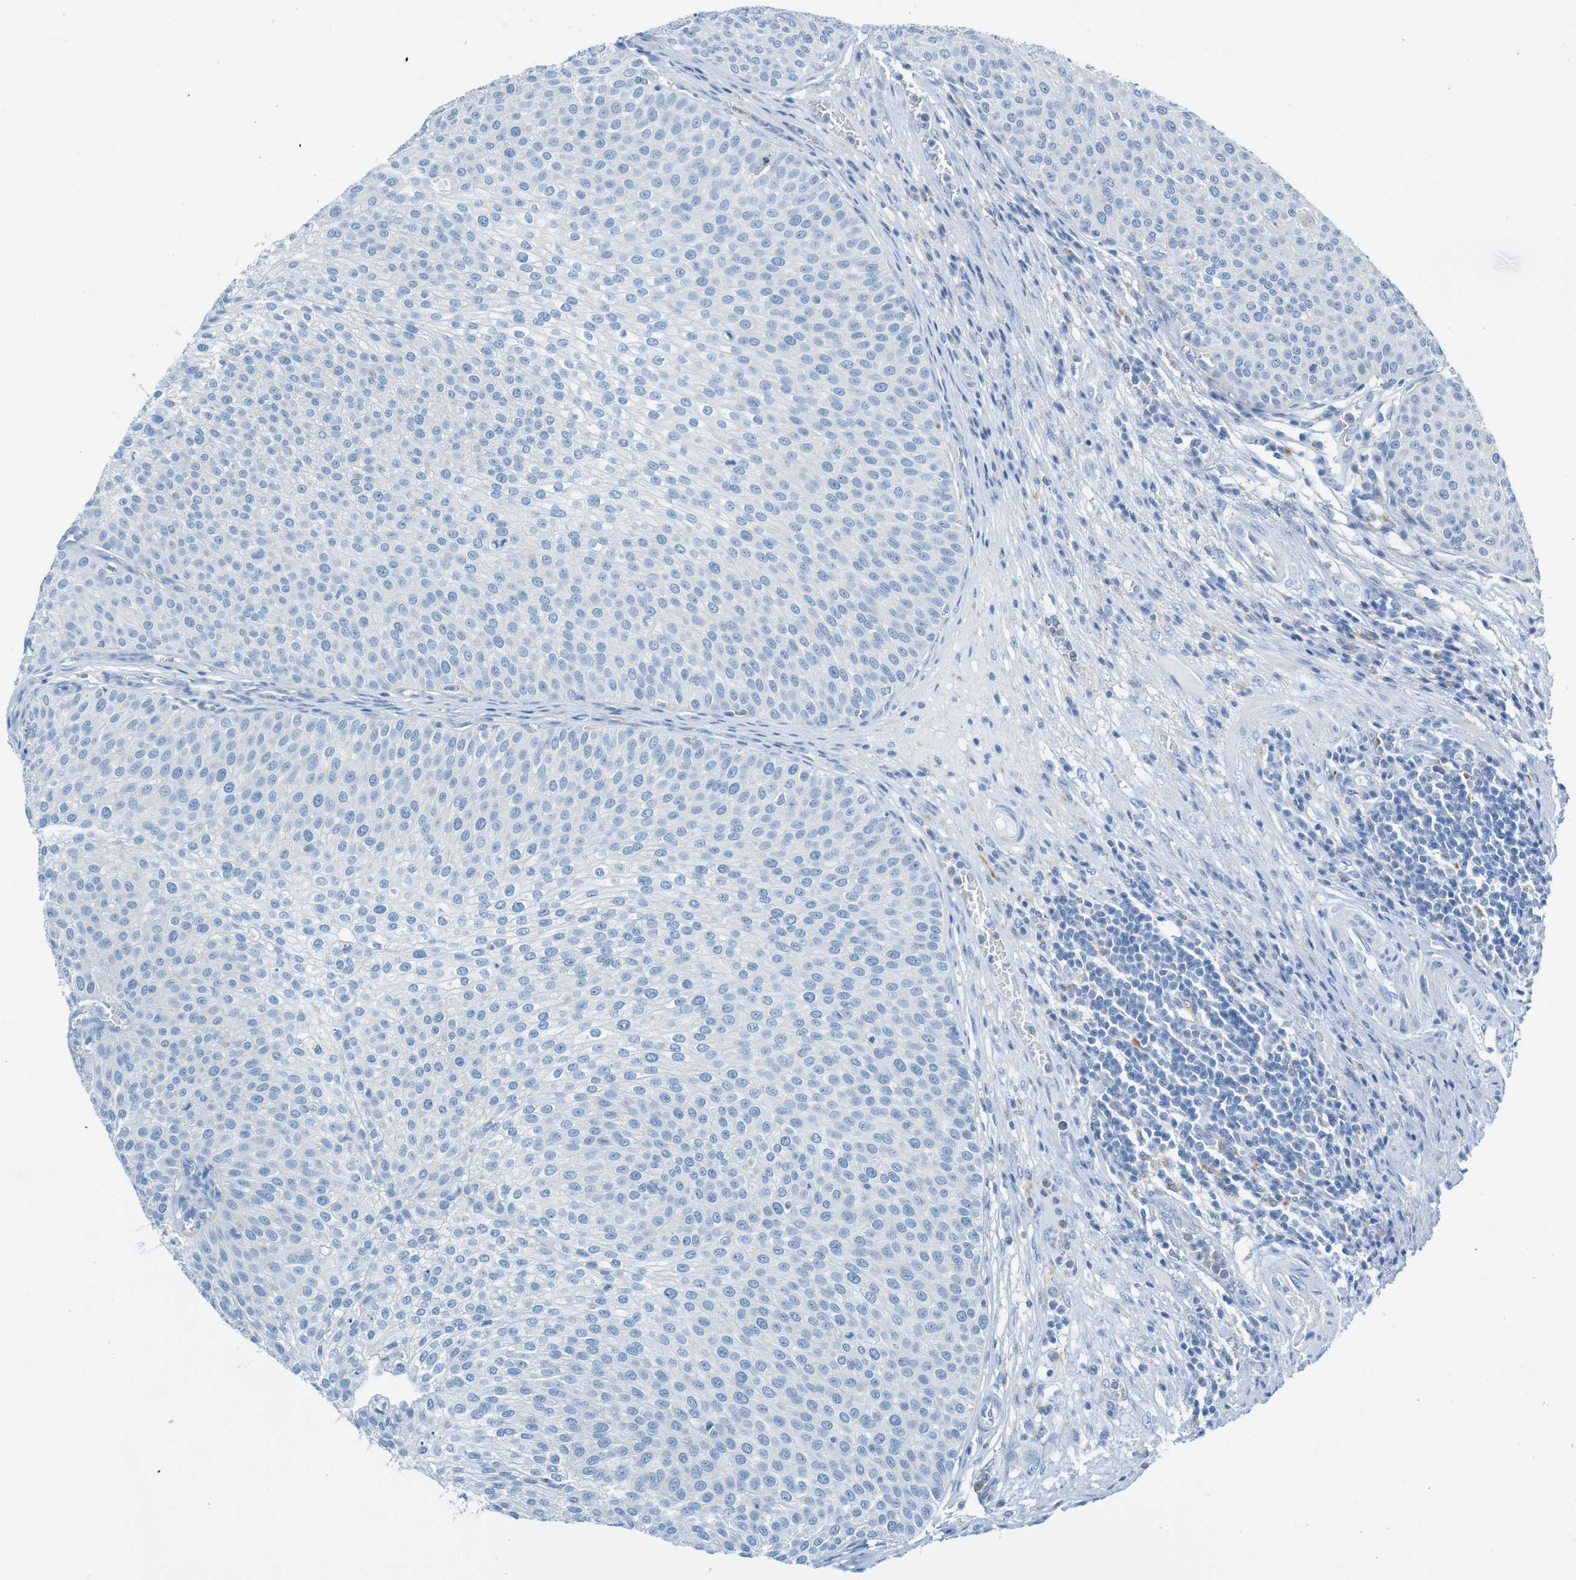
{"staining": {"intensity": "negative", "quantity": "none", "location": "none"}, "tissue": "urothelial cancer", "cell_type": "Tumor cells", "image_type": "cancer", "snomed": [{"axis": "morphology", "description": "Urothelial carcinoma, Low grade"}, {"axis": "topography", "description": "Smooth muscle"}, {"axis": "topography", "description": "Urinary bladder"}], "caption": "Tumor cells show no significant expression in urothelial cancer. (Stains: DAB (3,3'-diaminobenzidine) immunohistochemistry with hematoxylin counter stain, Microscopy: brightfield microscopy at high magnification).", "gene": "C21orf62", "patient": {"sex": "male", "age": 60}}